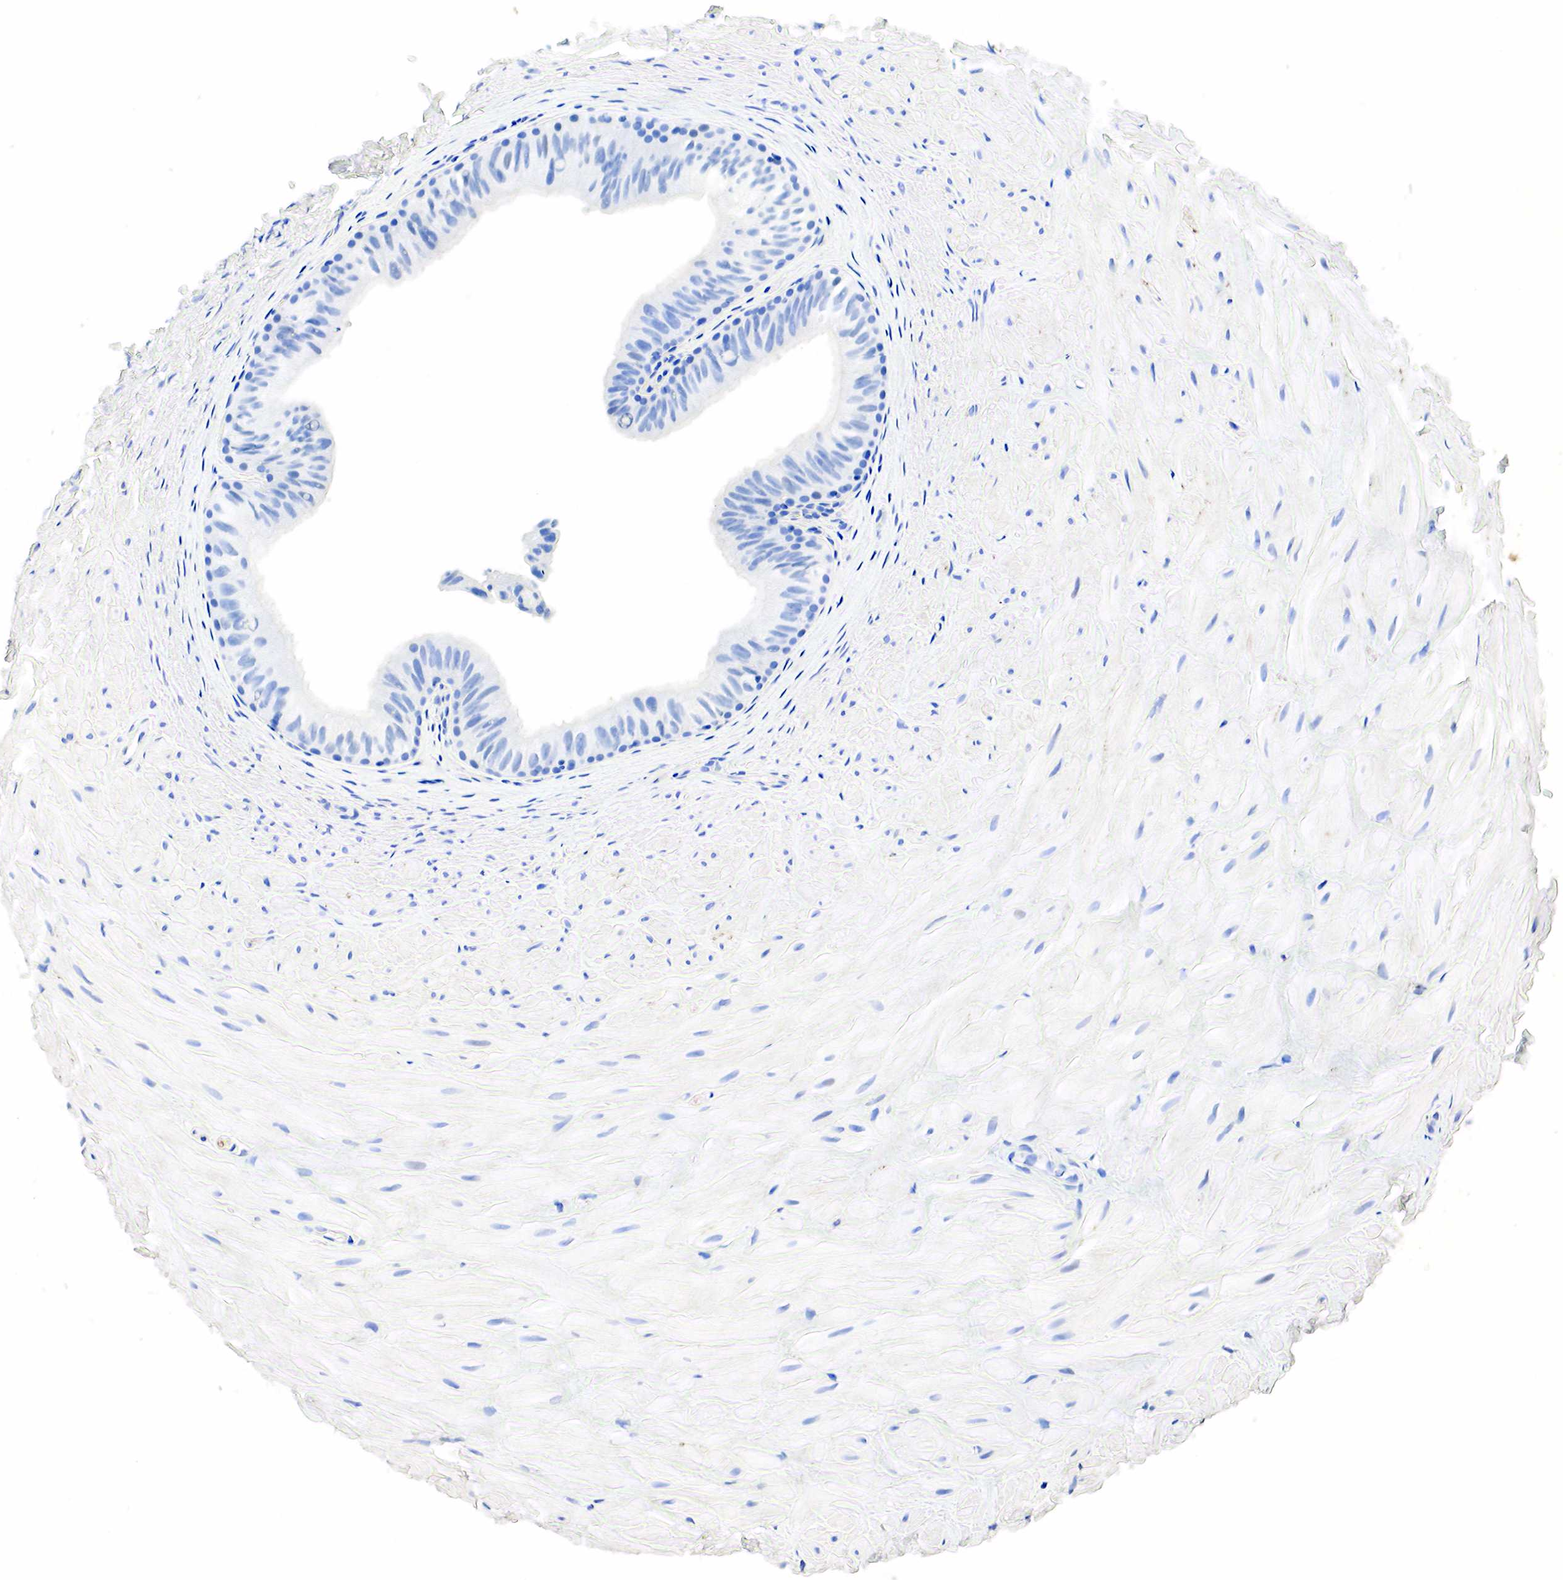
{"staining": {"intensity": "negative", "quantity": "none", "location": "none"}, "tissue": "epididymis", "cell_type": "Glandular cells", "image_type": "normal", "snomed": [{"axis": "morphology", "description": "Normal tissue, NOS"}, {"axis": "topography", "description": "Epididymis"}], "caption": "Glandular cells show no significant protein positivity in unremarkable epididymis.", "gene": "SST", "patient": {"sex": "male", "age": 37}}